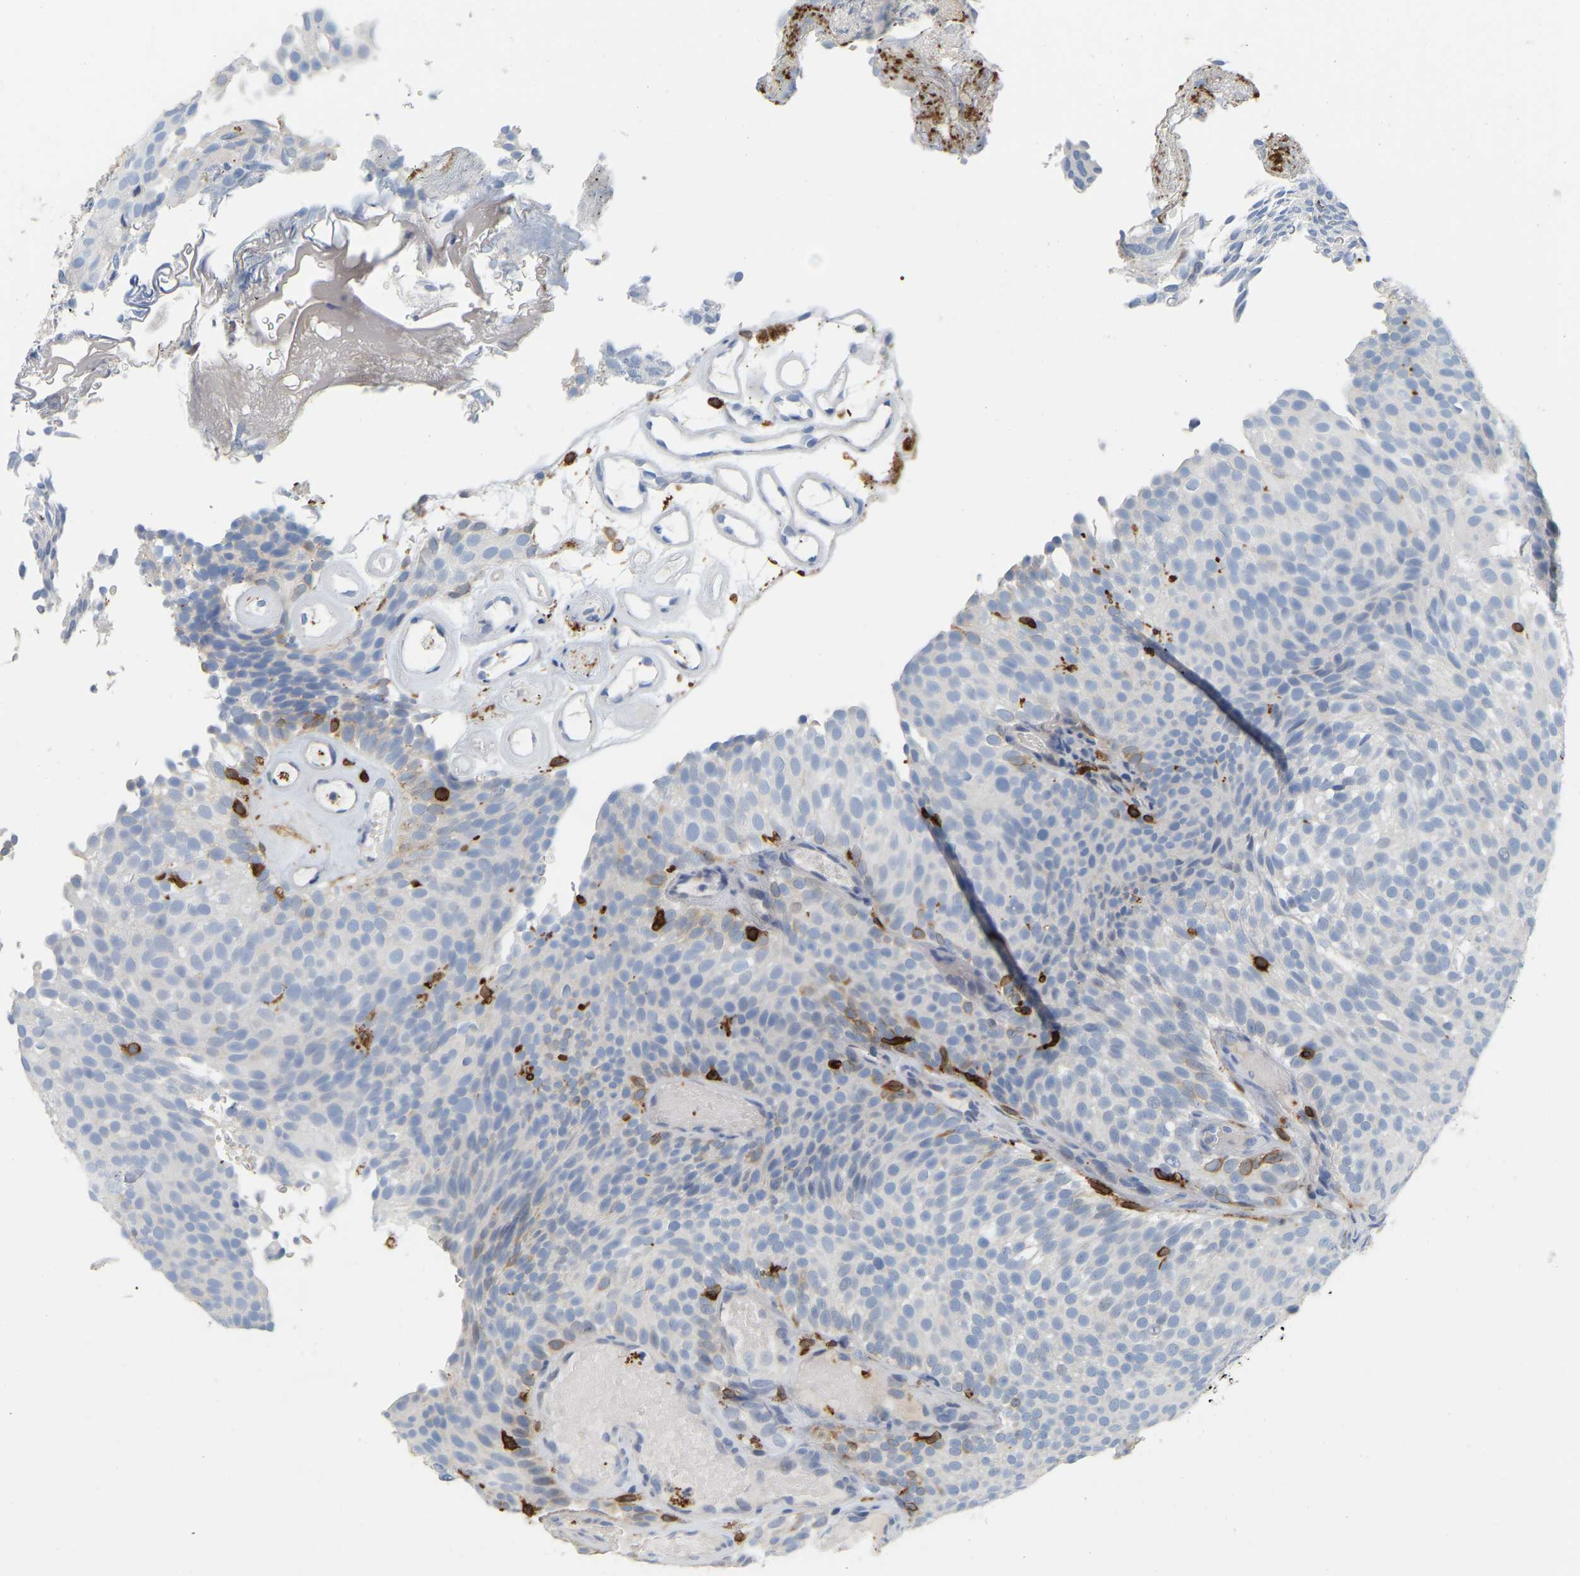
{"staining": {"intensity": "moderate", "quantity": "<25%", "location": "cytoplasmic/membranous"}, "tissue": "urothelial cancer", "cell_type": "Tumor cells", "image_type": "cancer", "snomed": [{"axis": "morphology", "description": "Urothelial carcinoma, Low grade"}, {"axis": "topography", "description": "Urinary bladder"}], "caption": "Protein expression analysis of low-grade urothelial carcinoma shows moderate cytoplasmic/membranous expression in approximately <25% of tumor cells. The protein of interest is stained brown, and the nuclei are stained in blue (DAB IHC with brightfield microscopy, high magnification).", "gene": "PTGS1", "patient": {"sex": "male", "age": 78}}